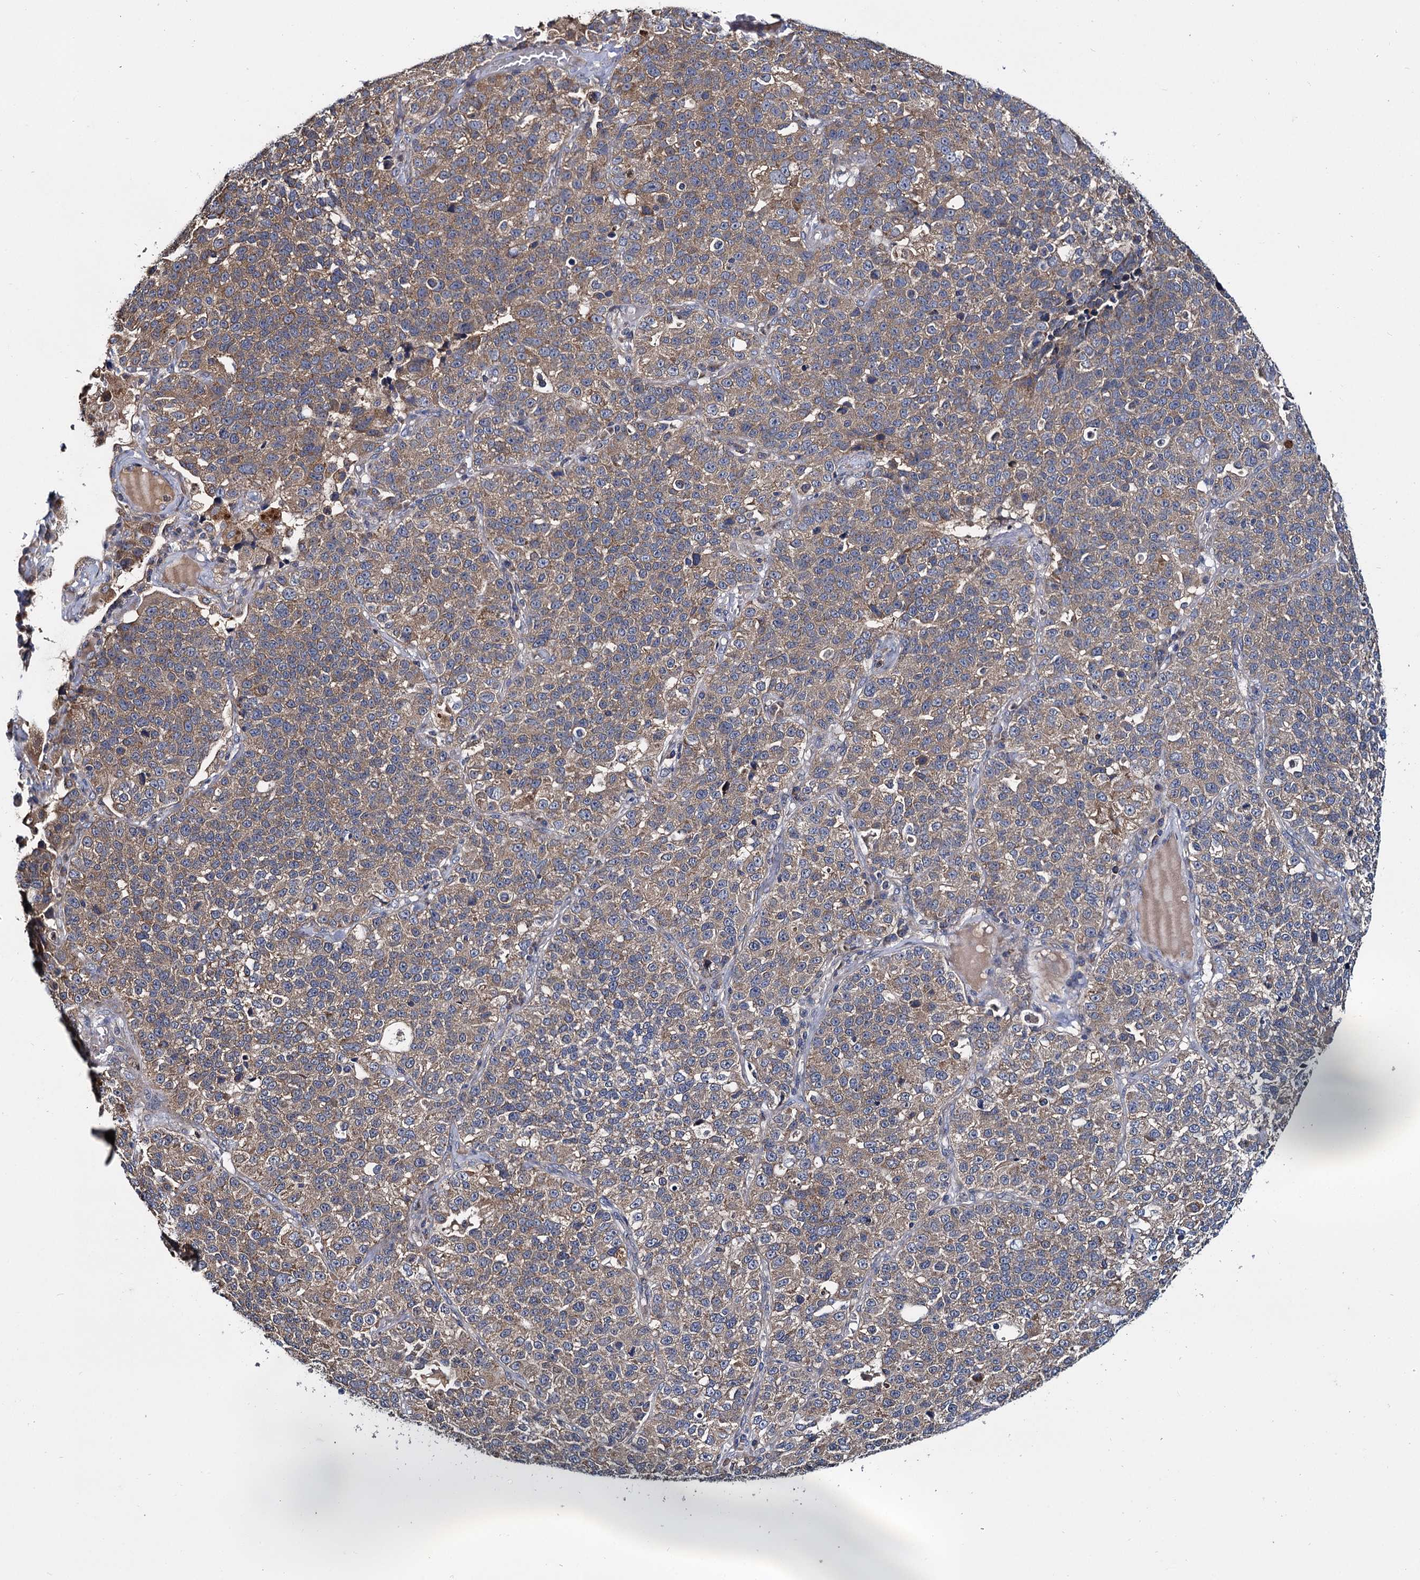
{"staining": {"intensity": "weak", "quantity": ">75%", "location": "cytoplasmic/membranous"}, "tissue": "lung cancer", "cell_type": "Tumor cells", "image_type": "cancer", "snomed": [{"axis": "morphology", "description": "Adenocarcinoma, NOS"}, {"axis": "topography", "description": "Lung"}], "caption": "About >75% of tumor cells in human lung cancer (adenocarcinoma) demonstrate weak cytoplasmic/membranous protein staining as visualized by brown immunohistochemical staining.", "gene": "CEP192", "patient": {"sex": "male", "age": 49}}